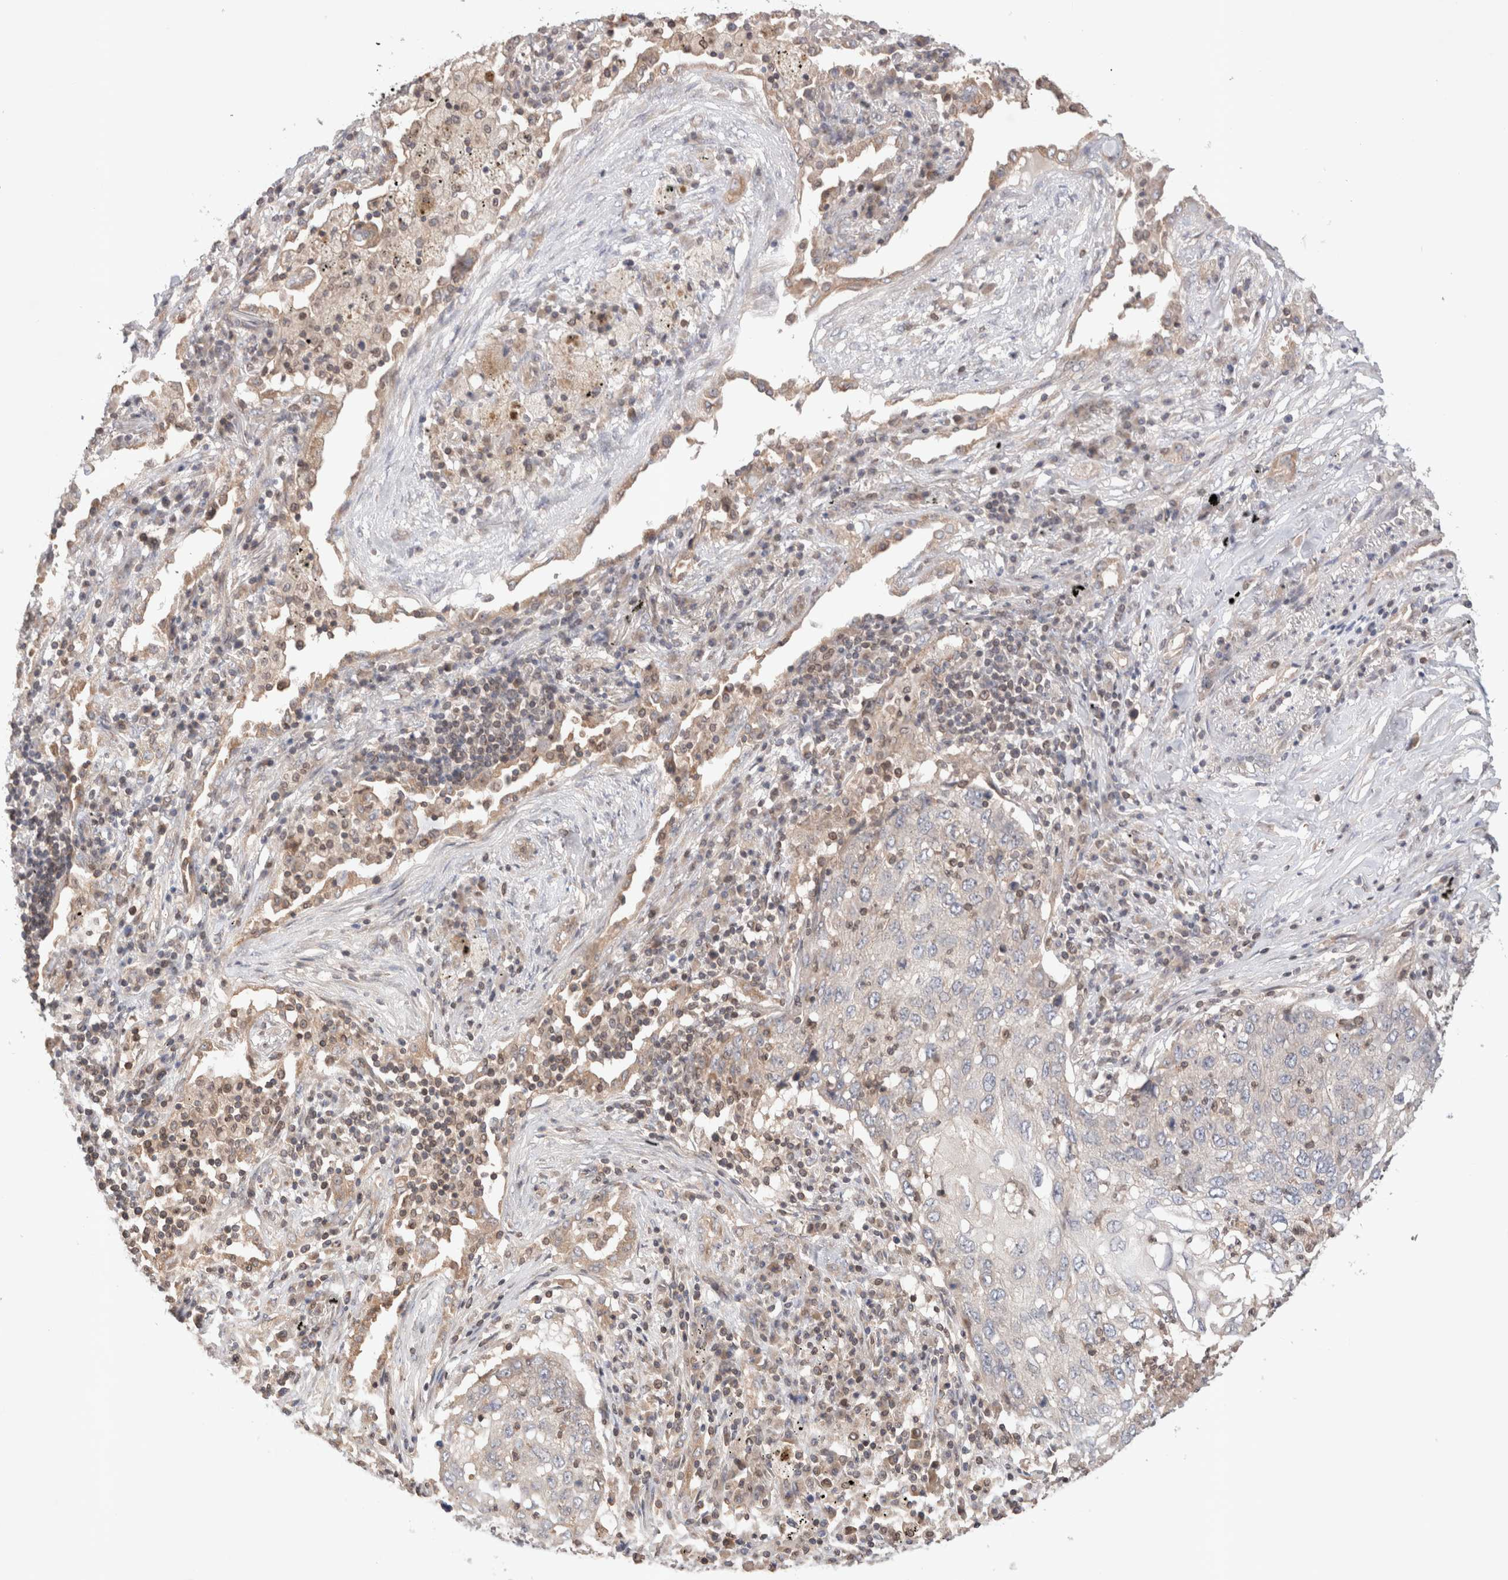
{"staining": {"intensity": "negative", "quantity": "none", "location": "none"}, "tissue": "lung cancer", "cell_type": "Tumor cells", "image_type": "cancer", "snomed": [{"axis": "morphology", "description": "Squamous cell carcinoma, NOS"}, {"axis": "topography", "description": "Lung"}], "caption": "Immunohistochemistry (IHC) of lung cancer (squamous cell carcinoma) demonstrates no staining in tumor cells.", "gene": "SIKE1", "patient": {"sex": "female", "age": 63}}